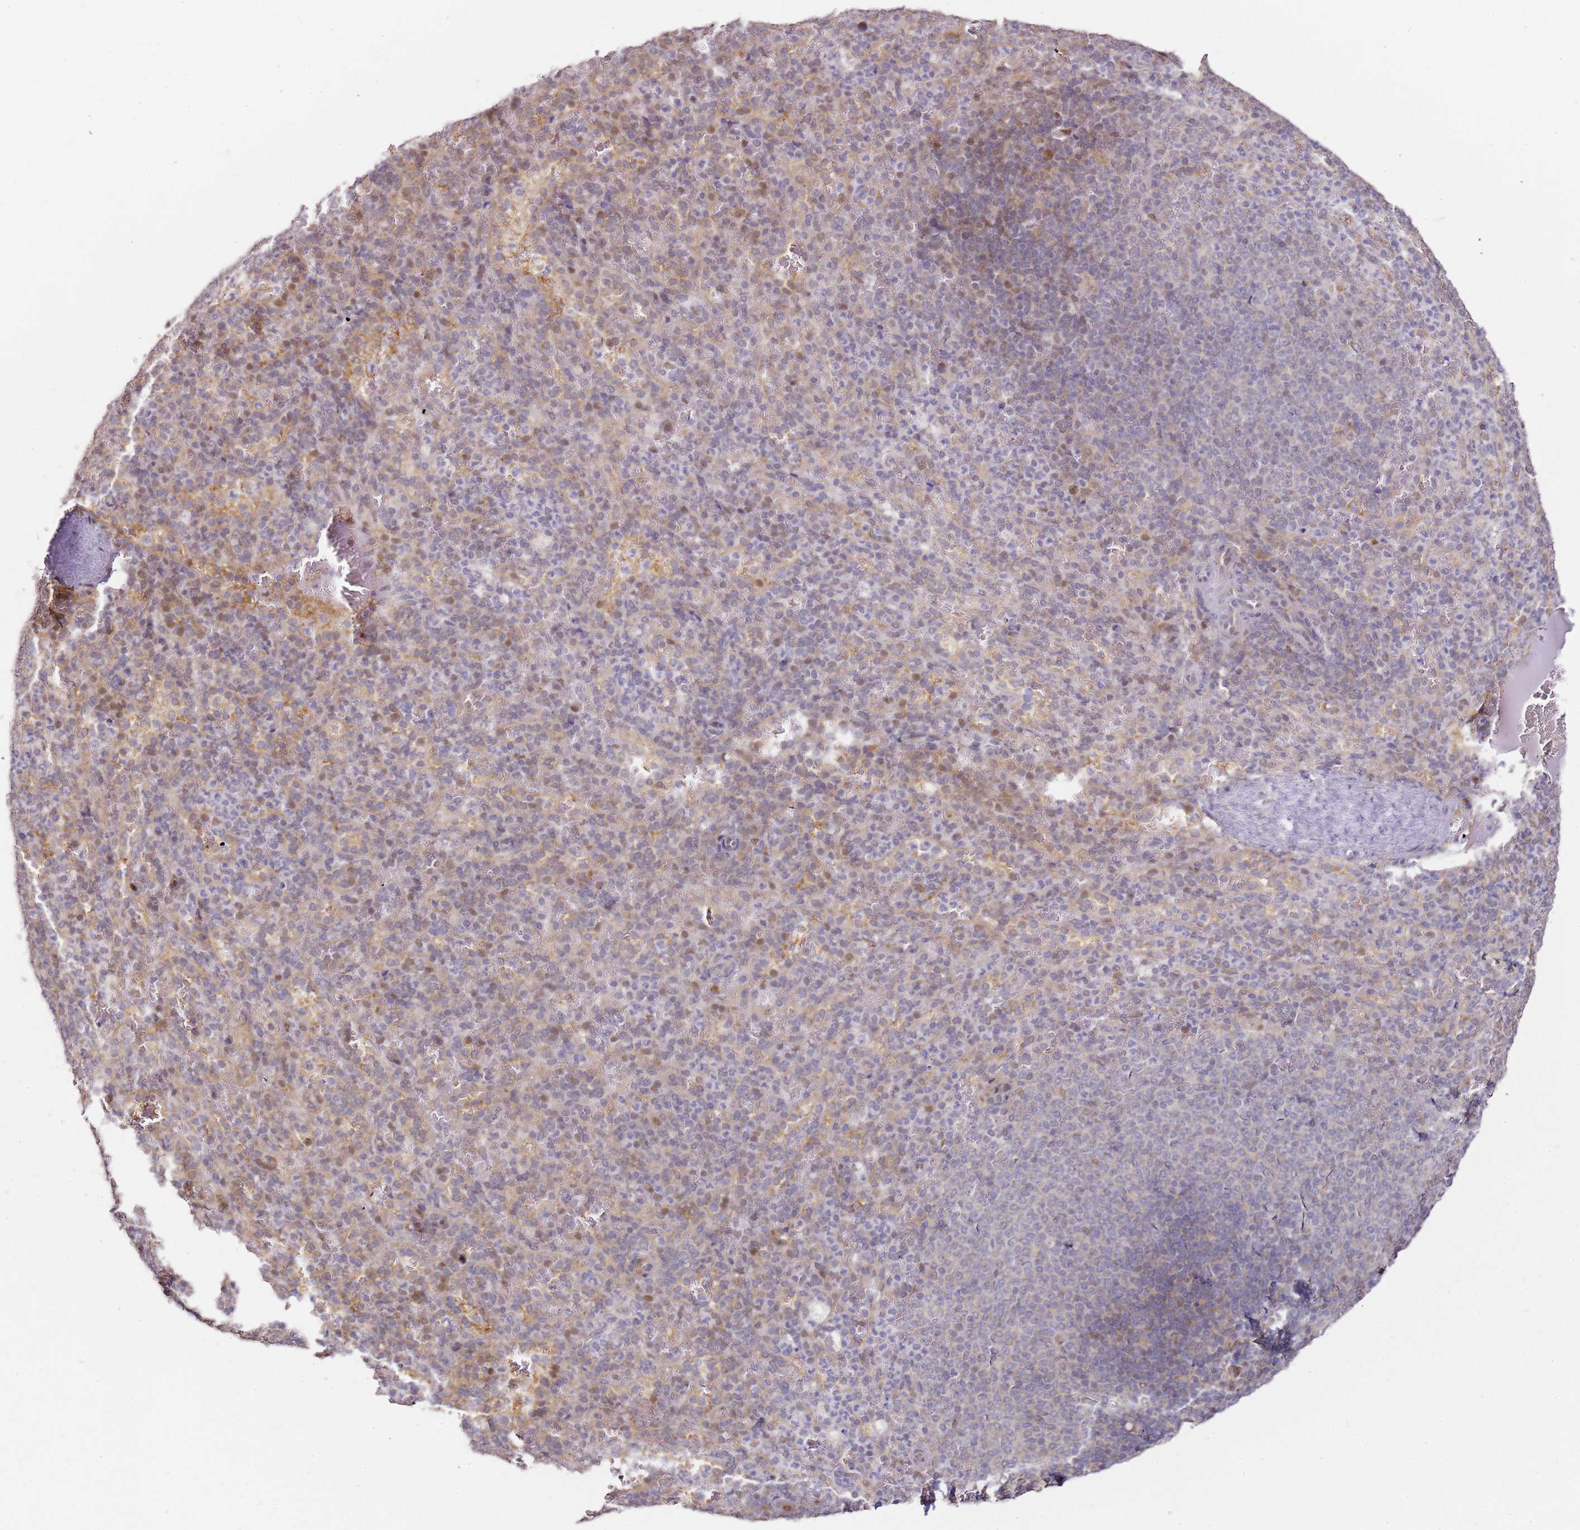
{"staining": {"intensity": "negative", "quantity": "none", "location": "none"}, "tissue": "spleen", "cell_type": "Cells in red pulp", "image_type": "normal", "snomed": [{"axis": "morphology", "description": "Normal tissue, NOS"}, {"axis": "topography", "description": "Spleen"}], "caption": "DAB immunohistochemical staining of benign spleen reveals no significant expression in cells in red pulp.", "gene": "PSMD4", "patient": {"sex": "female", "age": 21}}